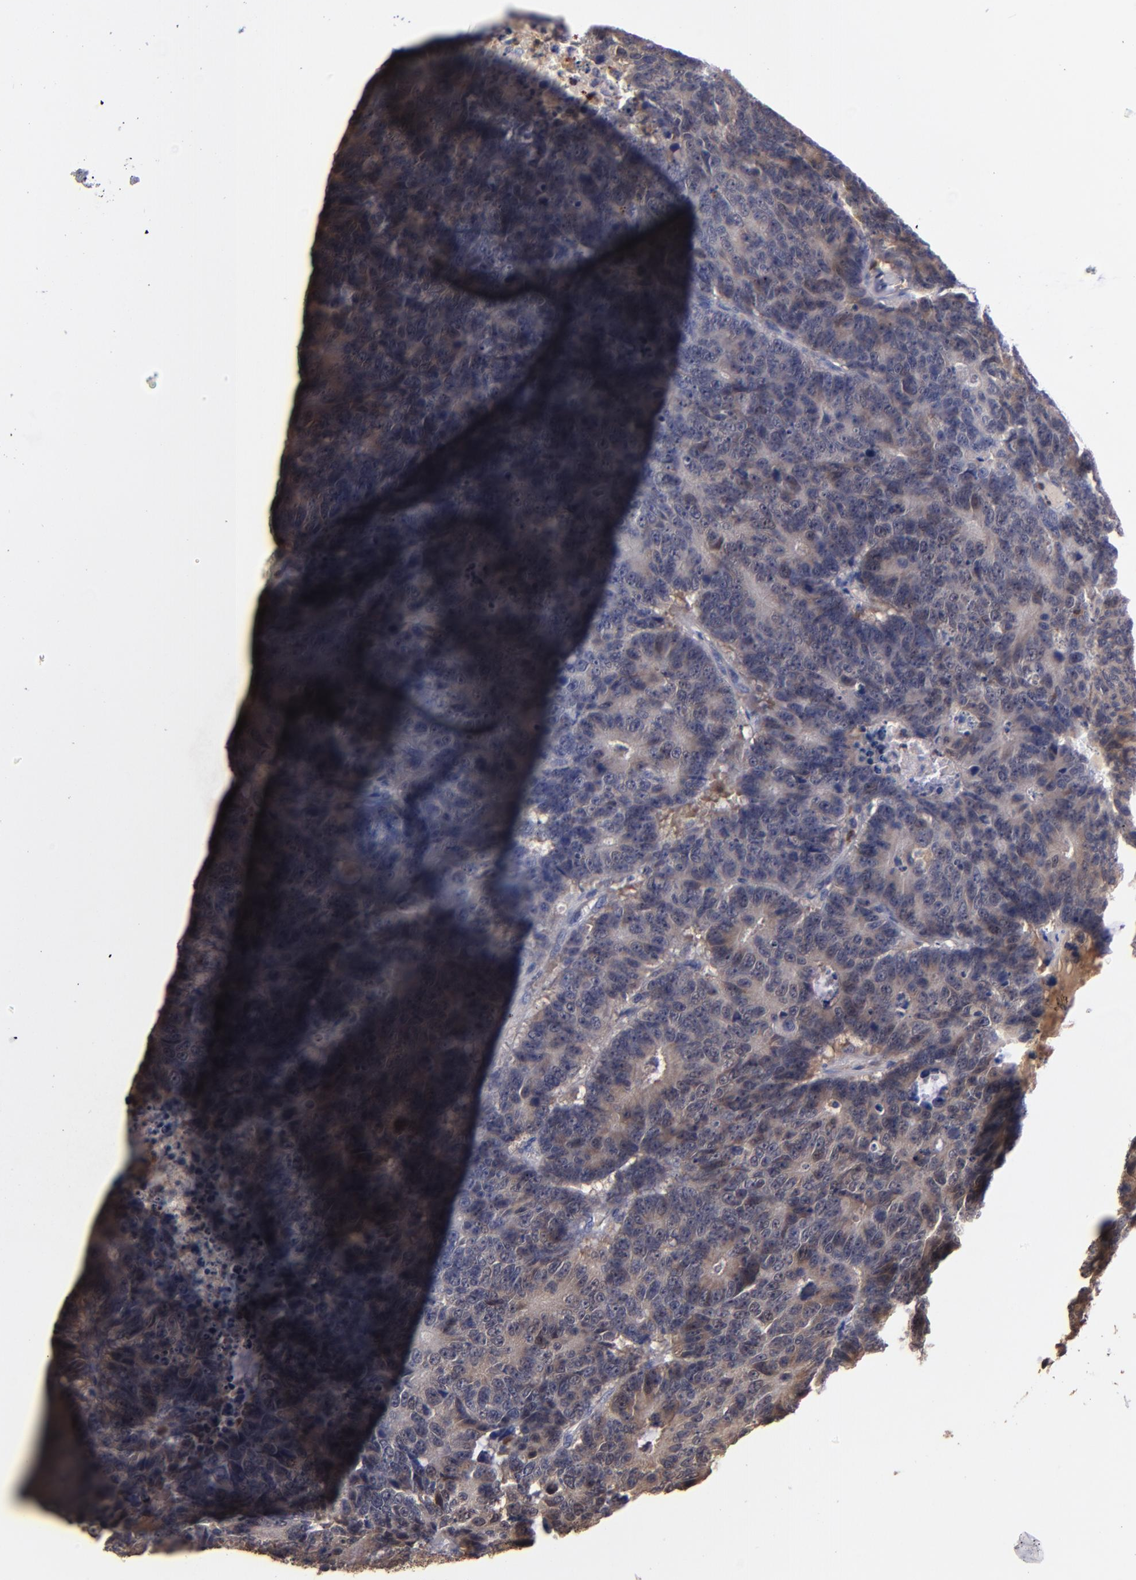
{"staining": {"intensity": "weak", "quantity": "25%-75%", "location": "cytoplasmic/membranous"}, "tissue": "colorectal cancer", "cell_type": "Tumor cells", "image_type": "cancer", "snomed": [{"axis": "morphology", "description": "Adenocarcinoma, NOS"}, {"axis": "topography", "description": "Colon"}], "caption": "IHC image of neoplastic tissue: human colorectal cancer stained using immunohistochemistry (IHC) exhibits low levels of weak protein expression localized specifically in the cytoplasmic/membranous of tumor cells, appearing as a cytoplasmic/membranous brown color.", "gene": "TTLL12", "patient": {"sex": "female", "age": 86}}